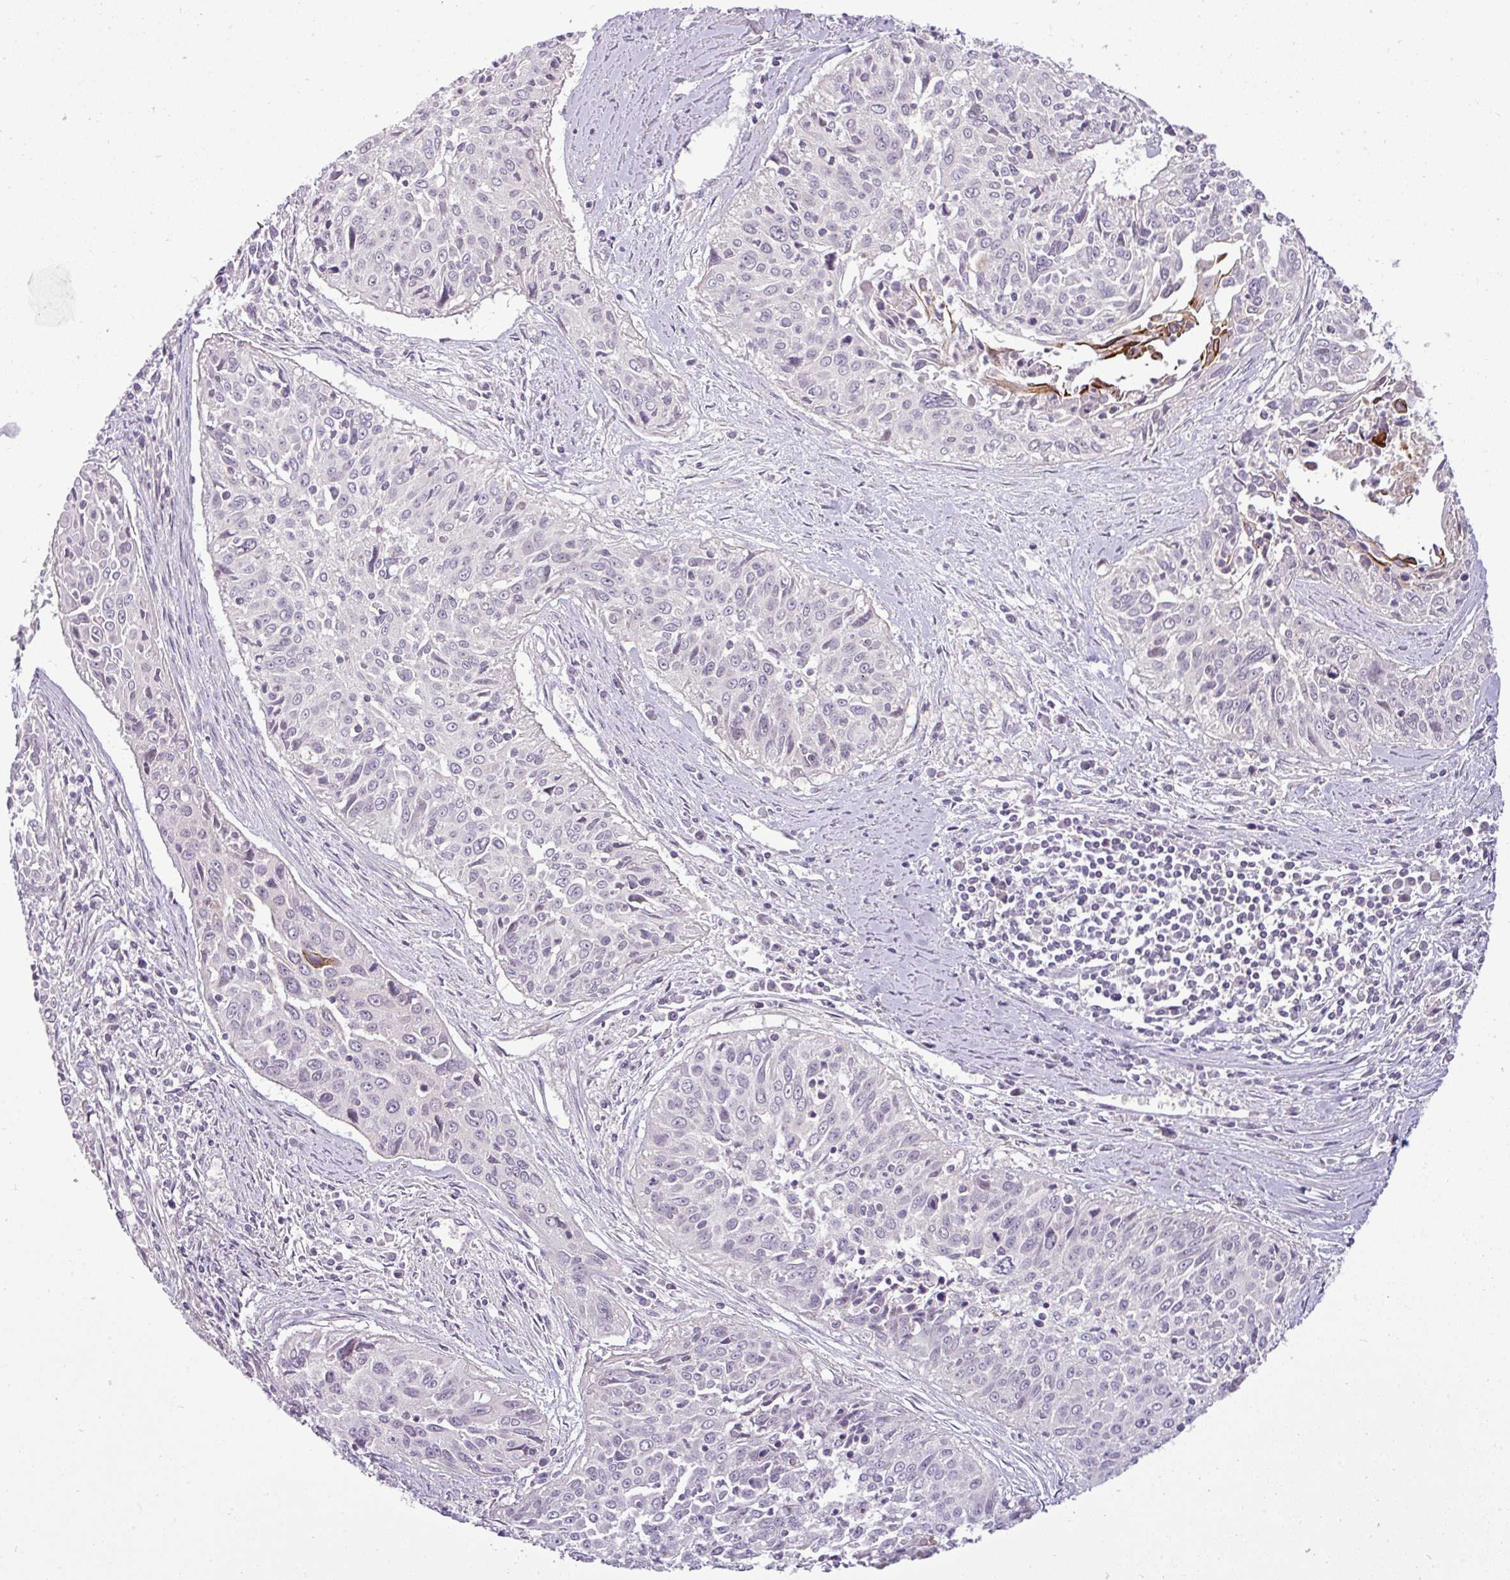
{"staining": {"intensity": "negative", "quantity": "none", "location": "none"}, "tissue": "cervical cancer", "cell_type": "Tumor cells", "image_type": "cancer", "snomed": [{"axis": "morphology", "description": "Squamous cell carcinoma, NOS"}, {"axis": "topography", "description": "Cervix"}], "caption": "Immunohistochemistry of human cervical squamous cell carcinoma demonstrates no staining in tumor cells.", "gene": "APOM", "patient": {"sex": "female", "age": 55}}